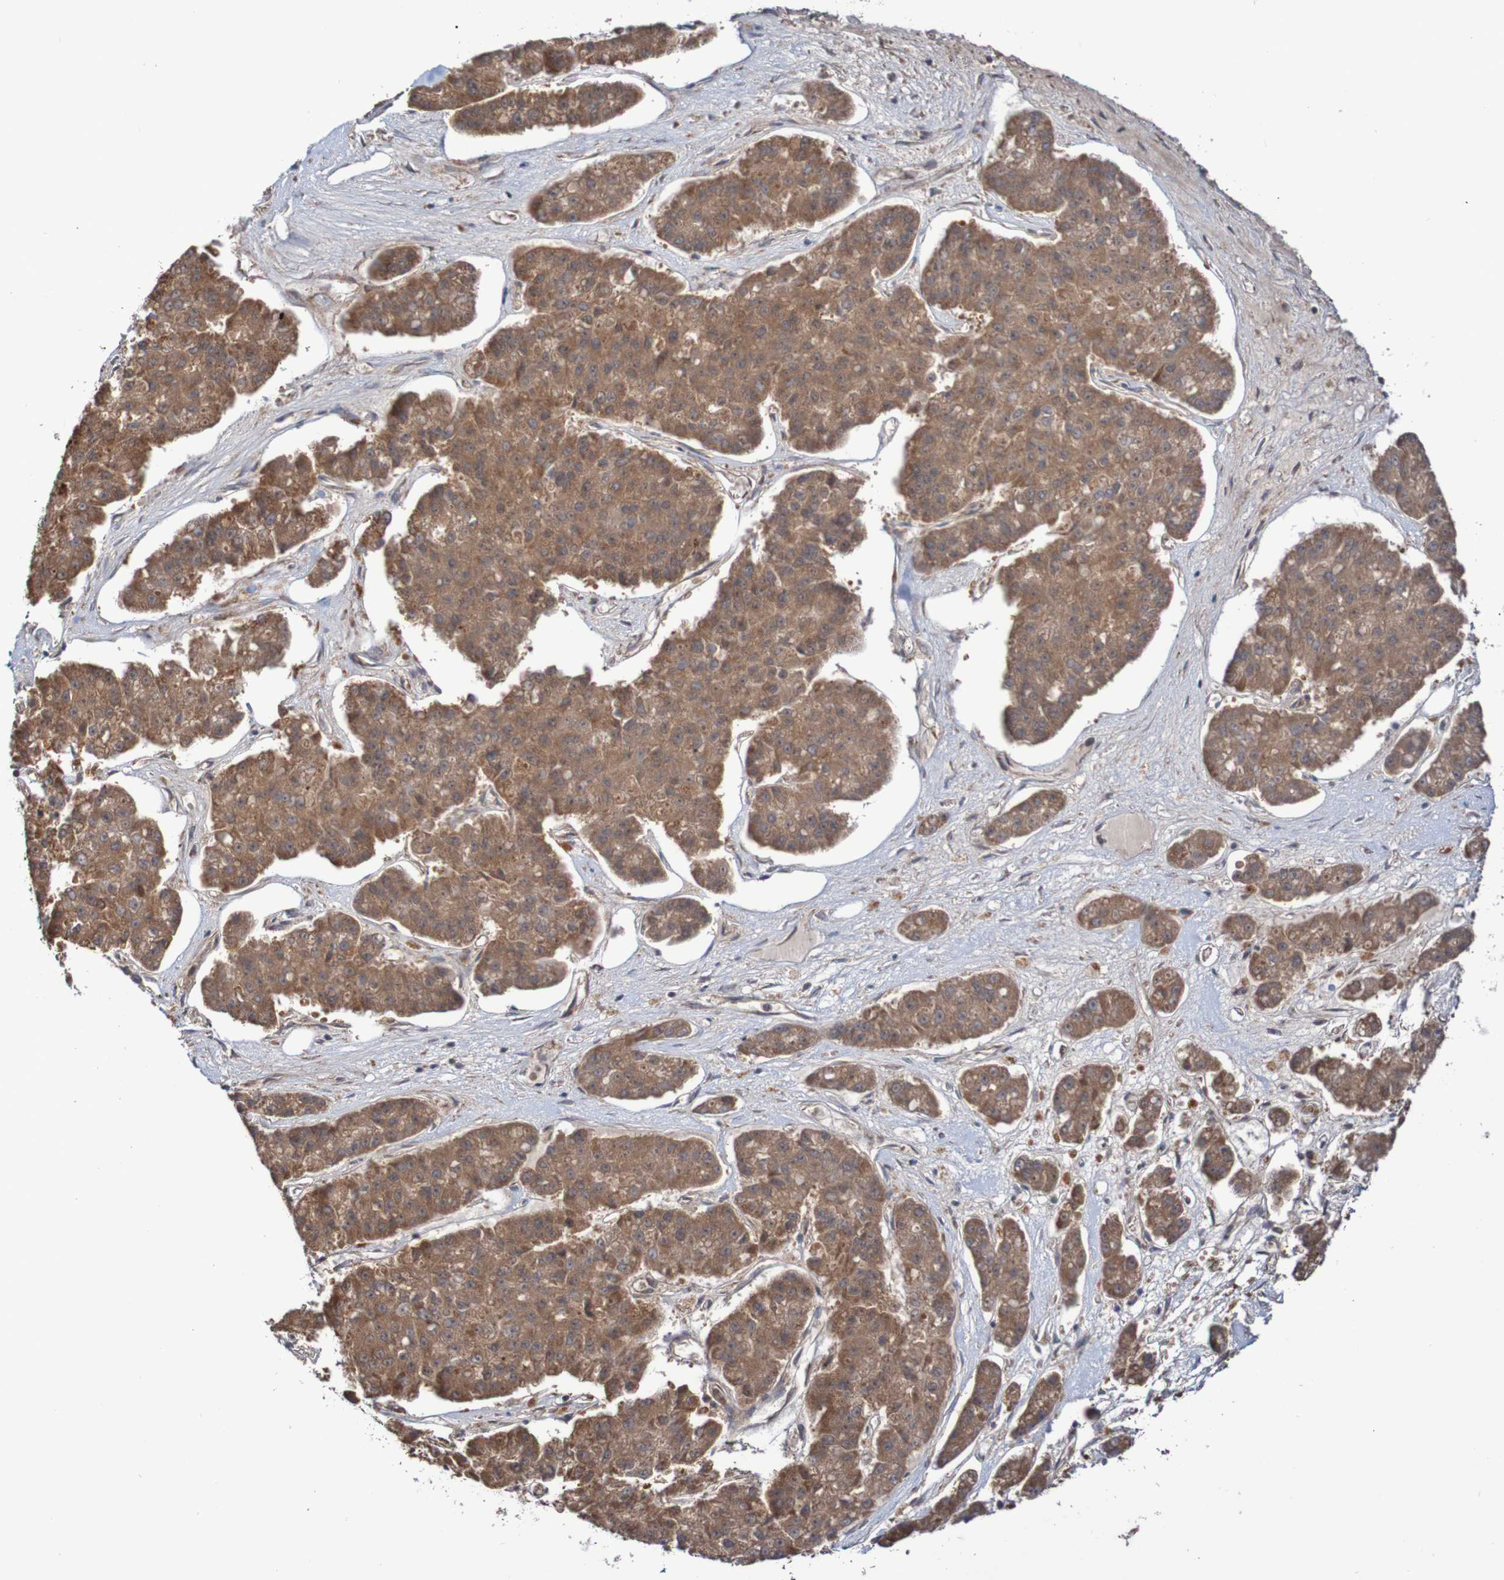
{"staining": {"intensity": "moderate", "quantity": ">75%", "location": "cytoplasmic/membranous"}, "tissue": "pancreatic cancer", "cell_type": "Tumor cells", "image_type": "cancer", "snomed": [{"axis": "morphology", "description": "Adenocarcinoma, NOS"}, {"axis": "topography", "description": "Pancreas"}], "caption": "The image exhibits staining of pancreatic adenocarcinoma, revealing moderate cytoplasmic/membranous protein staining (brown color) within tumor cells.", "gene": "PHPT1", "patient": {"sex": "male", "age": 50}}